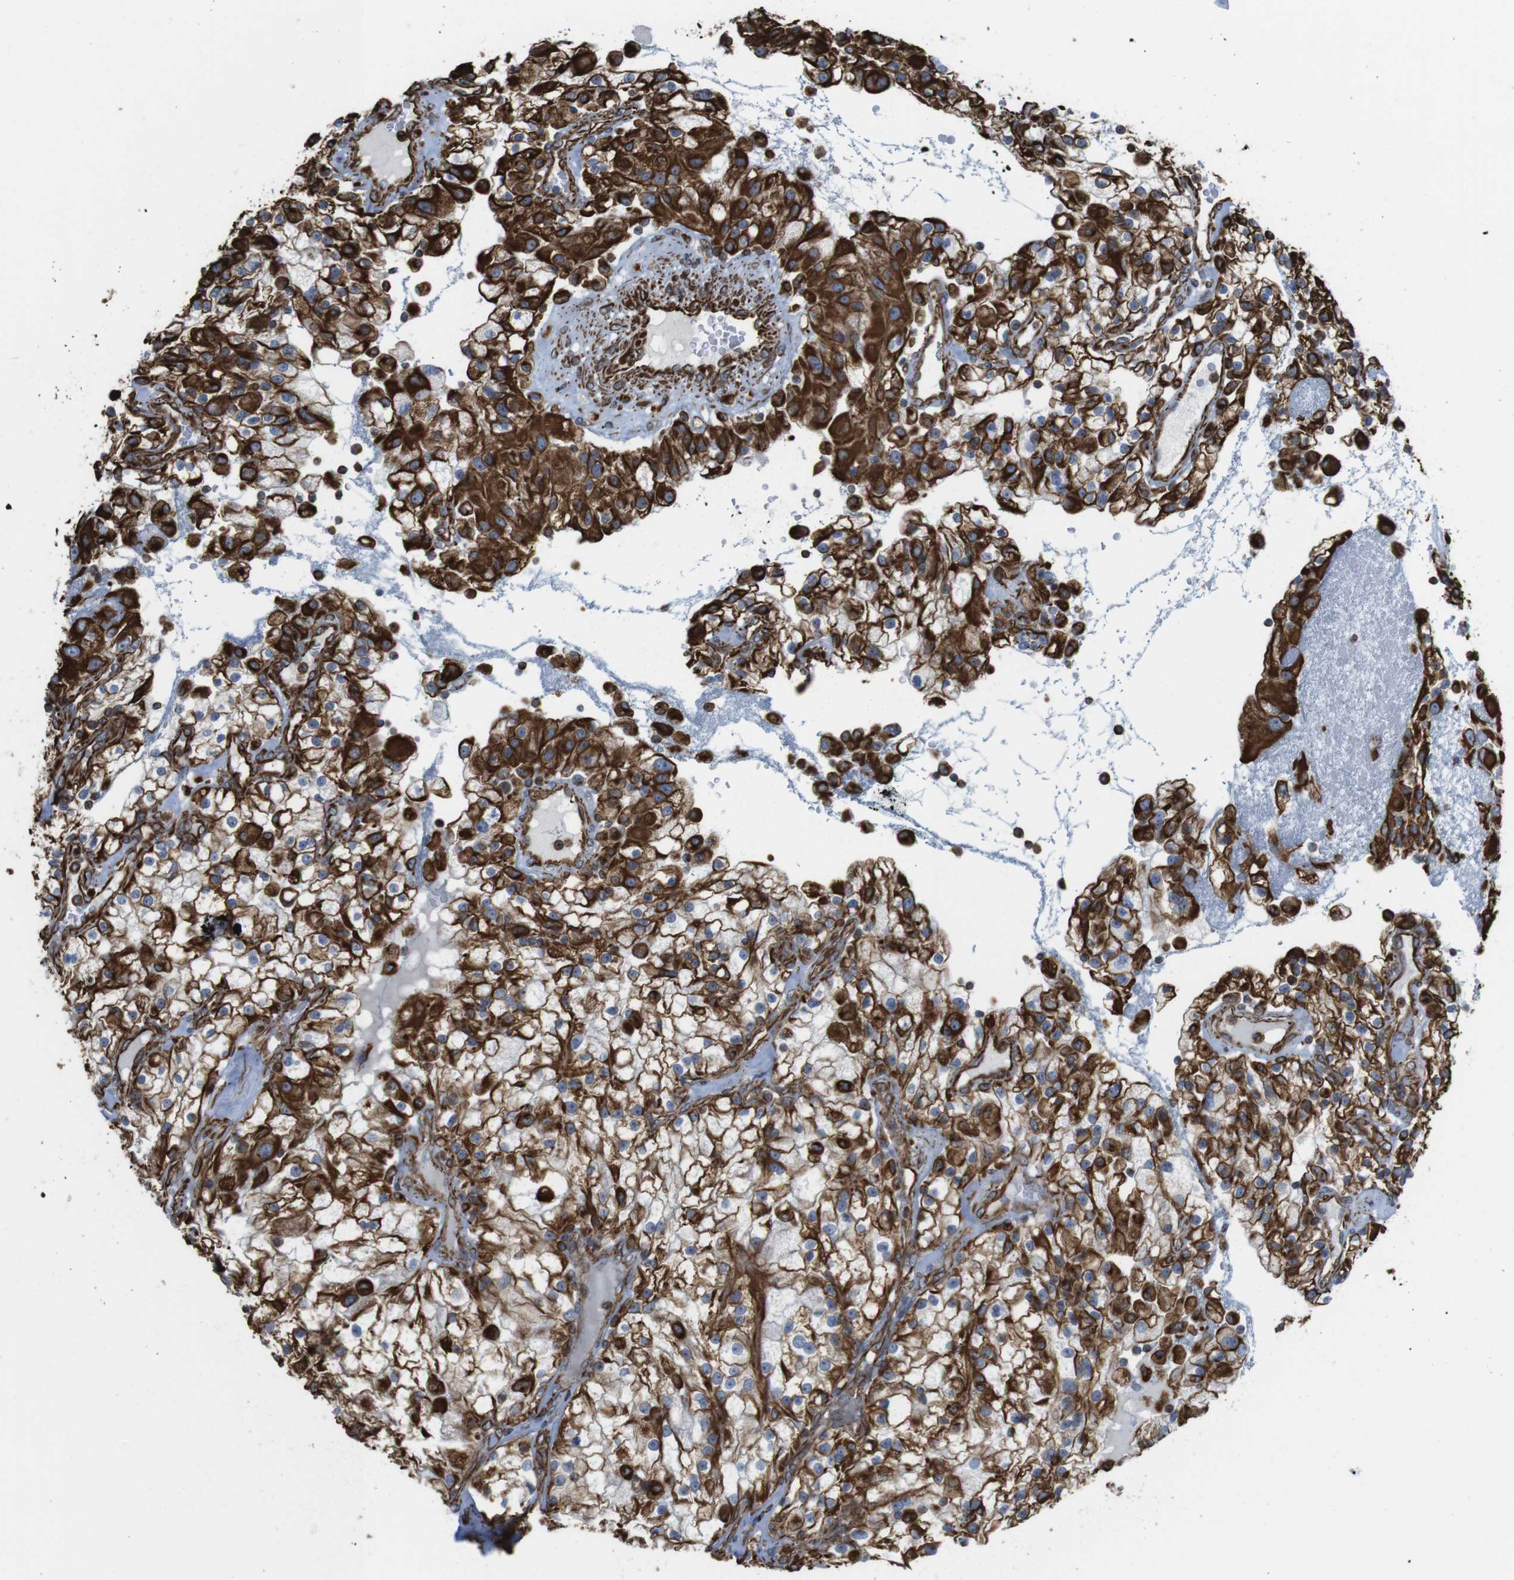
{"staining": {"intensity": "strong", "quantity": "25%-75%", "location": "cytoplasmic/membranous"}, "tissue": "renal cancer", "cell_type": "Tumor cells", "image_type": "cancer", "snomed": [{"axis": "morphology", "description": "Adenocarcinoma, NOS"}, {"axis": "topography", "description": "Kidney"}], "caption": "A brown stain shows strong cytoplasmic/membranous positivity of a protein in human renal cancer tumor cells.", "gene": "RALGPS1", "patient": {"sex": "female", "age": 52}}